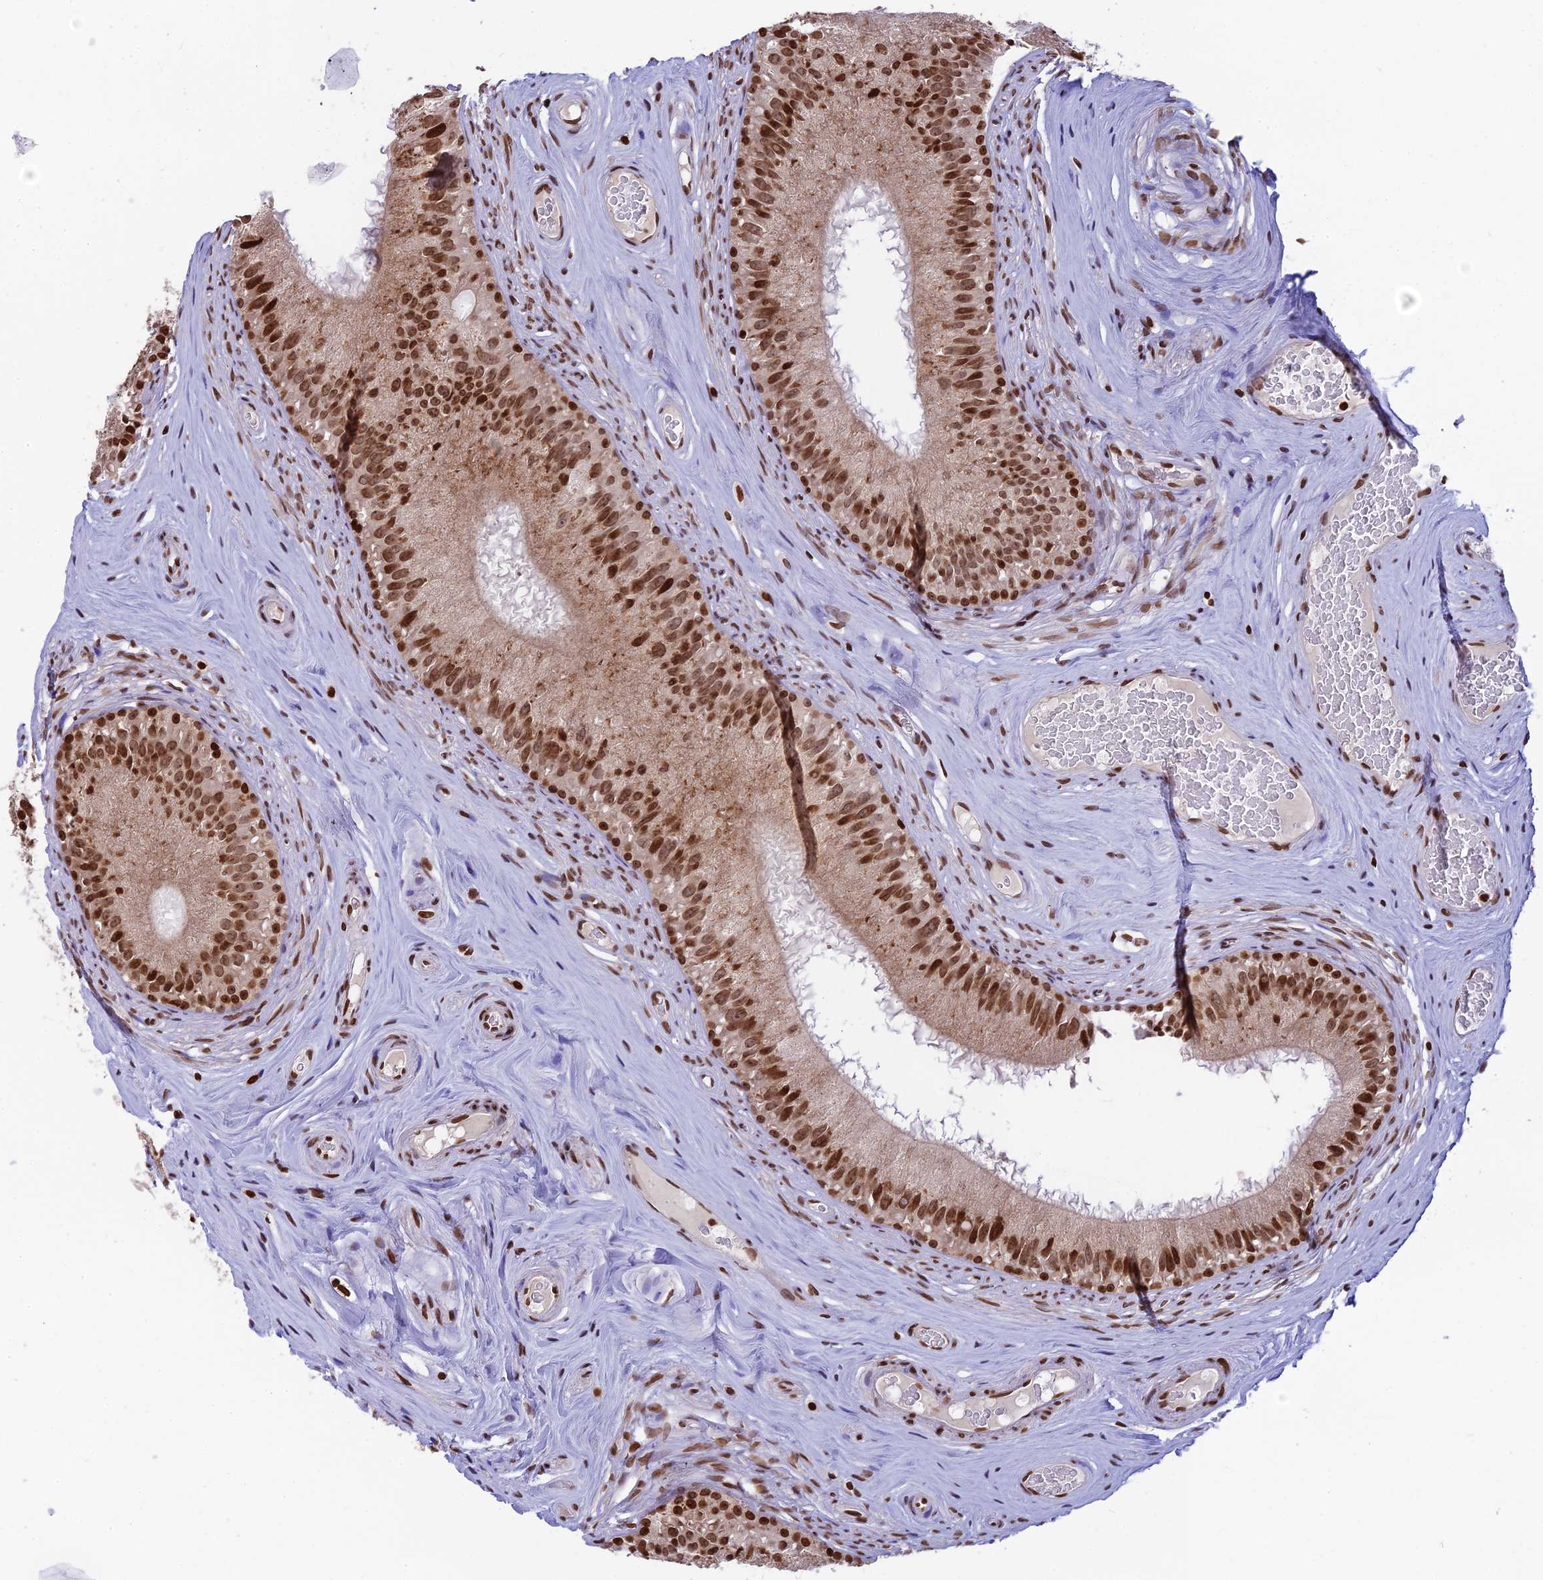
{"staining": {"intensity": "moderate", "quantity": ">75%", "location": "nuclear"}, "tissue": "epididymis", "cell_type": "Glandular cells", "image_type": "normal", "snomed": [{"axis": "morphology", "description": "Normal tissue, NOS"}, {"axis": "topography", "description": "Epididymis"}], "caption": "IHC of unremarkable human epididymis exhibits medium levels of moderate nuclear staining in approximately >75% of glandular cells. (Stains: DAB (3,3'-diaminobenzidine) in brown, nuclei in blue, Microscopy: brightfield microscopy at high magnification).", "gene": "TET2", "patient": {"sex": "male", "age": 45}}